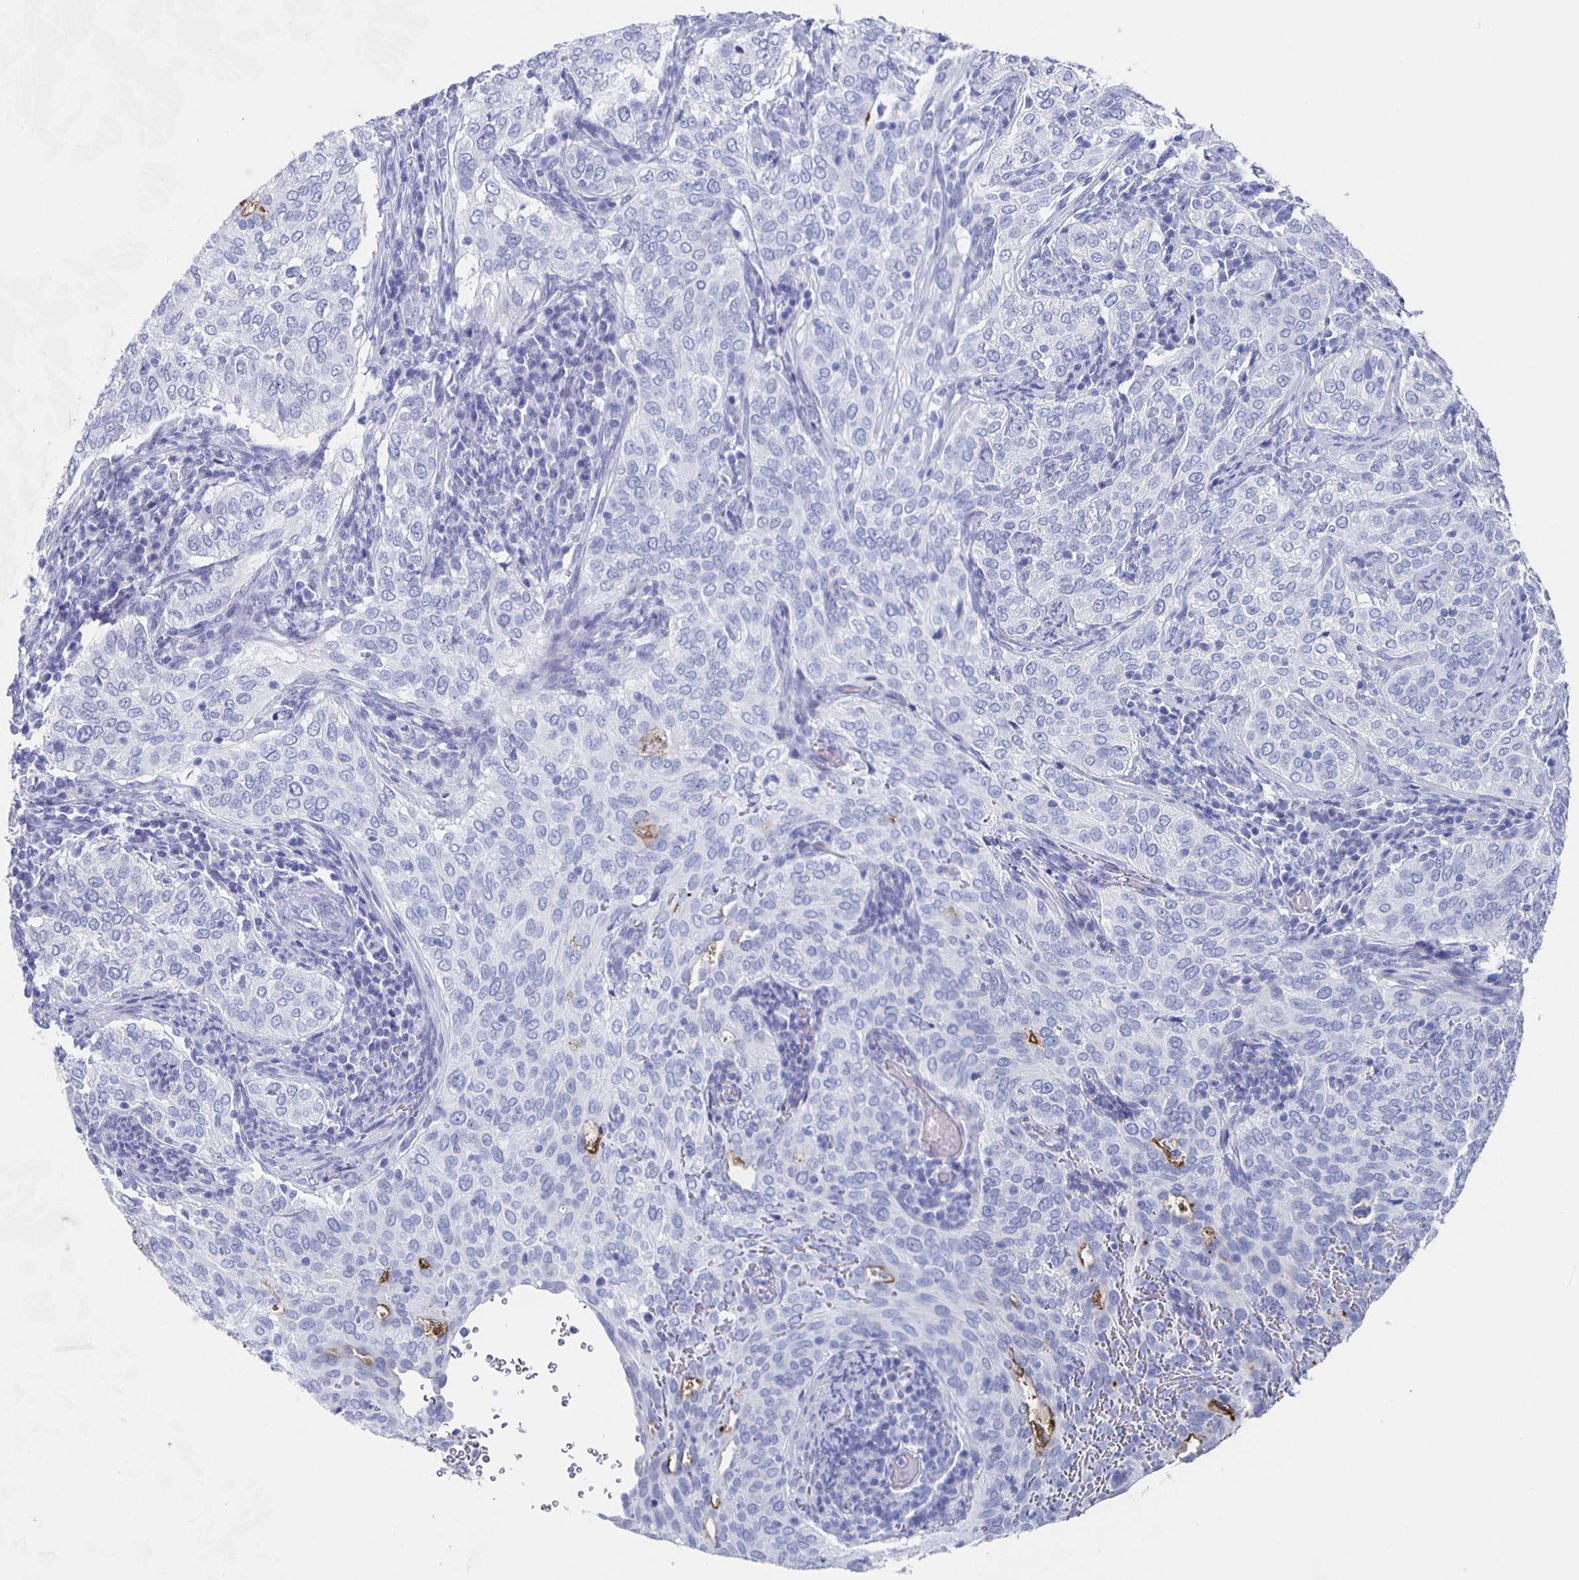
{"staining": {"intensity": "negative", "quantity": "none", "location": "none"}, "tissue": "cervical cancer", "cell_type": "Tumor cells", "image_type": "cancer", "snomed": [{"axis": "morphology", "description": "Squamous cell carcinoma, NOS"}, {"axis": "topography", "description": "Cervix"}], "caption": "Immunohistochemistry image of human cervical cancer stained for a protein (brown), which exhibits no staining in tumor cells.", "gene": "SLC34A2", "patient": {"sex": "female", "age": 38}}